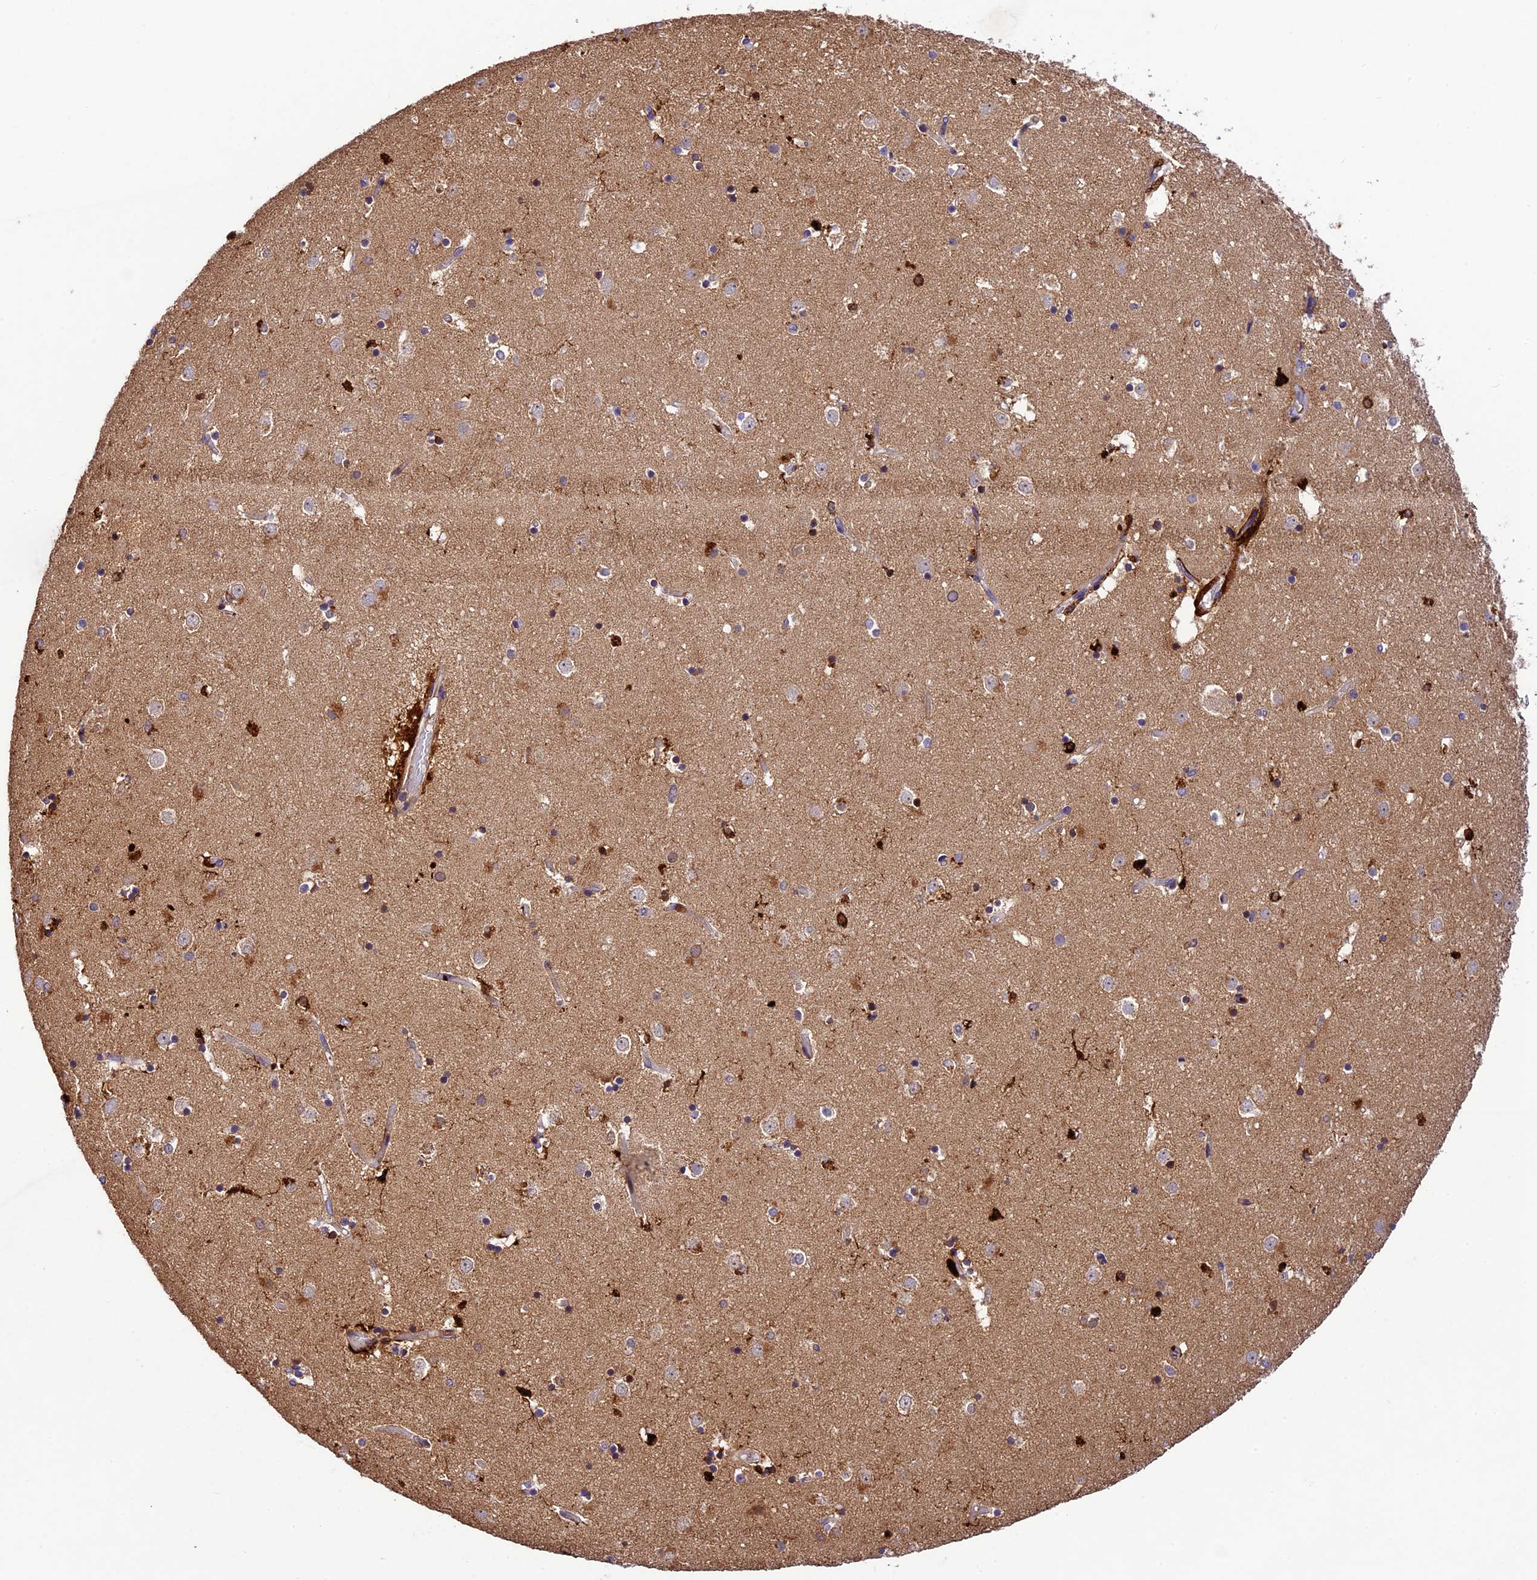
{"staining": {"intensity": "weak", "quantity": "<25%", "location": "cytoplasmic/membranous"}, "tissue": "caudate", "cell_type": "Glial cells", "image_type": "normal", "snomed": [{"axis": "morphology", "description": "Normal tissue, NOS"}, {"axis": "topography", "description": "Lateral ventricle wall"}], "caption": "The micrograph reveals no significant expression in glial cells of caudate. (Immunohistochemistry (ihc), brightfield microscopy, high magnification).", "gene": "CILP2", "patient": {"sex": "female", "age": 52}}